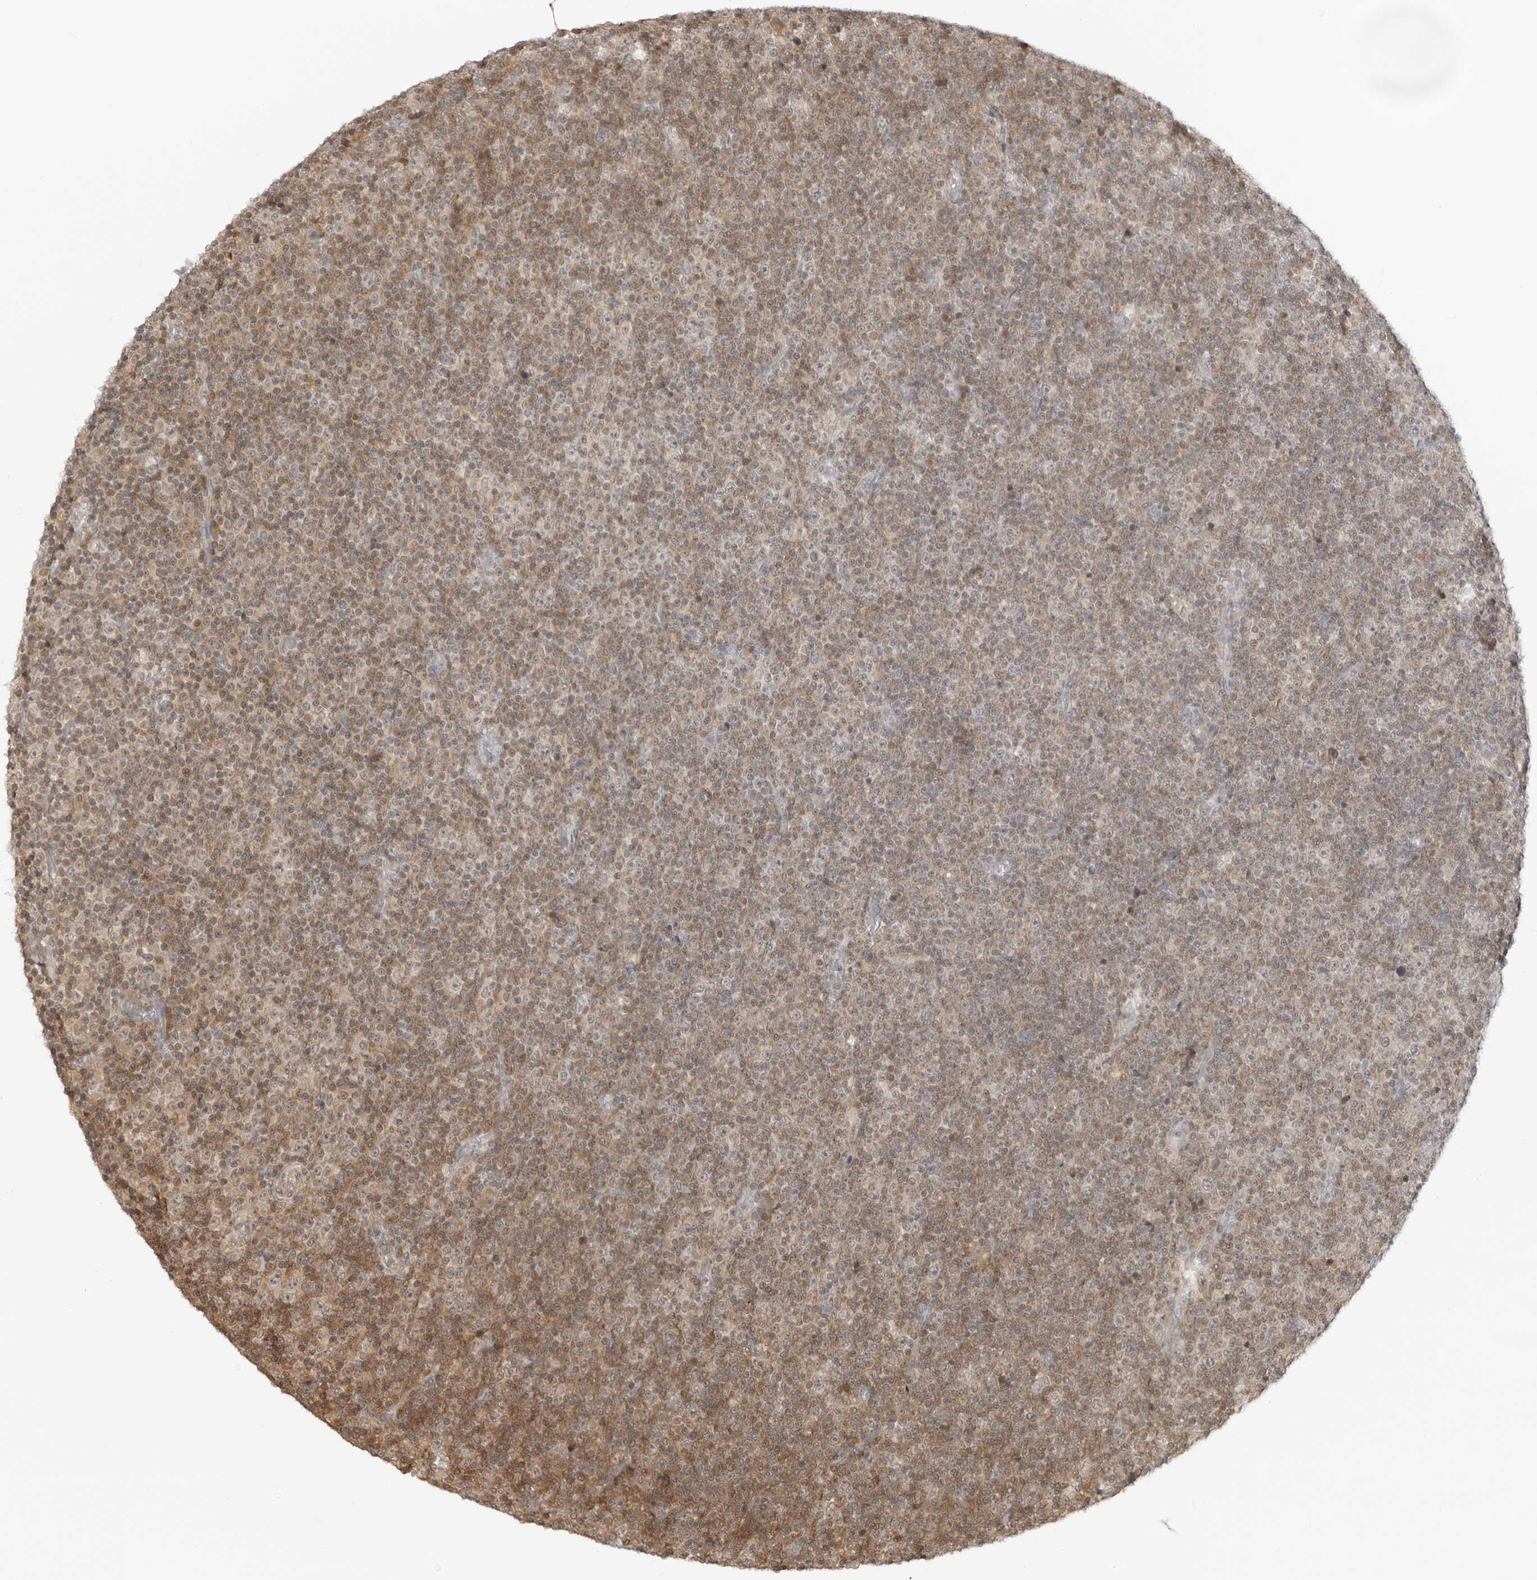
{"staining": {"intensity": "moderate", "quantity": "<25%", "location": "cytoplasmic/membranous,nuclear"}, "tissue": "lymphoma", "cell_type": "Tumor cells", "image_type": "cancer", "snomed": [{"axis": "morphology", "description": "Malignant lymphoma, non-Hodgkin's type, Low grade"}, {"axis": "topography", "description": "Lymph node"}], "caption": "Immunohistochemistry (DAB (3,3'-diaminobenzidine)) staining of human malignant lymphoma, non-Hodgkin's type (low-grade) demonstrates moderate cytoplasmic/membranous and nuclear protein staining in about <25% of tumor cells. (Brightfield microscopy of DAB IHC at high magnification).", "gene": "RNF146", "patient": {"sex": "female", "age": 67}}